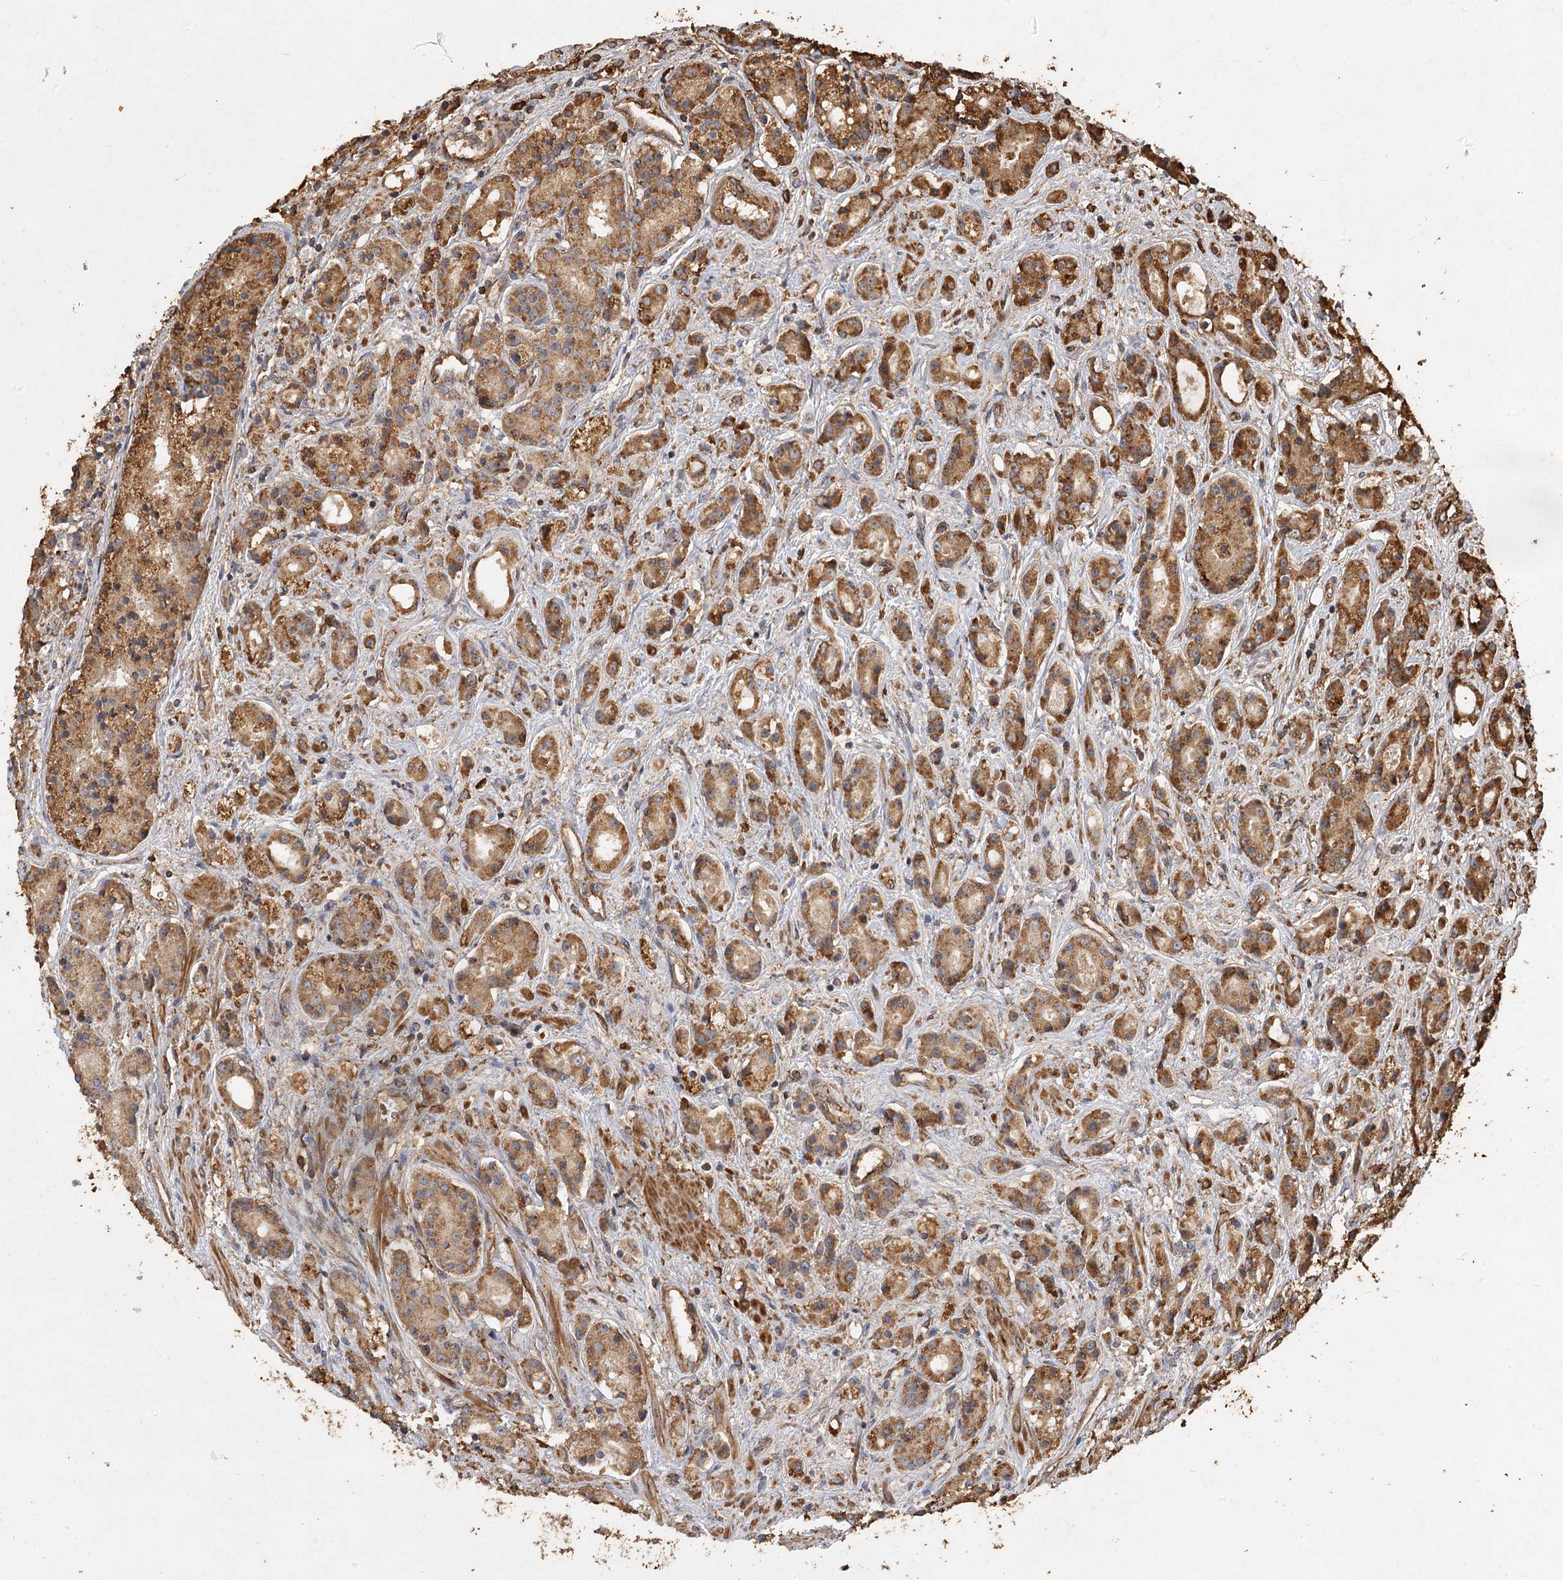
{"staining": {"intensity": "moderate", "quantity": ">75%", "location": "cytoplasmic/membranous"}, "tissue": "prostate cancer", "cell_type": "Tumor cells", "image_type": "cancer", "snomed": [{"axis": "morphology", "description": "Adenocarcinoma, High grade"}, {"axis": "topography", "description": "Prostate"}], "caption": "Tumor cells show medium levels of moderate cytoplasmic/membranous staining in about >75% of cells in high-grade adenocarcinoma (prostate).", "gene": "PIK3C2A", "patient": {"sex": "male", "age": 60}}